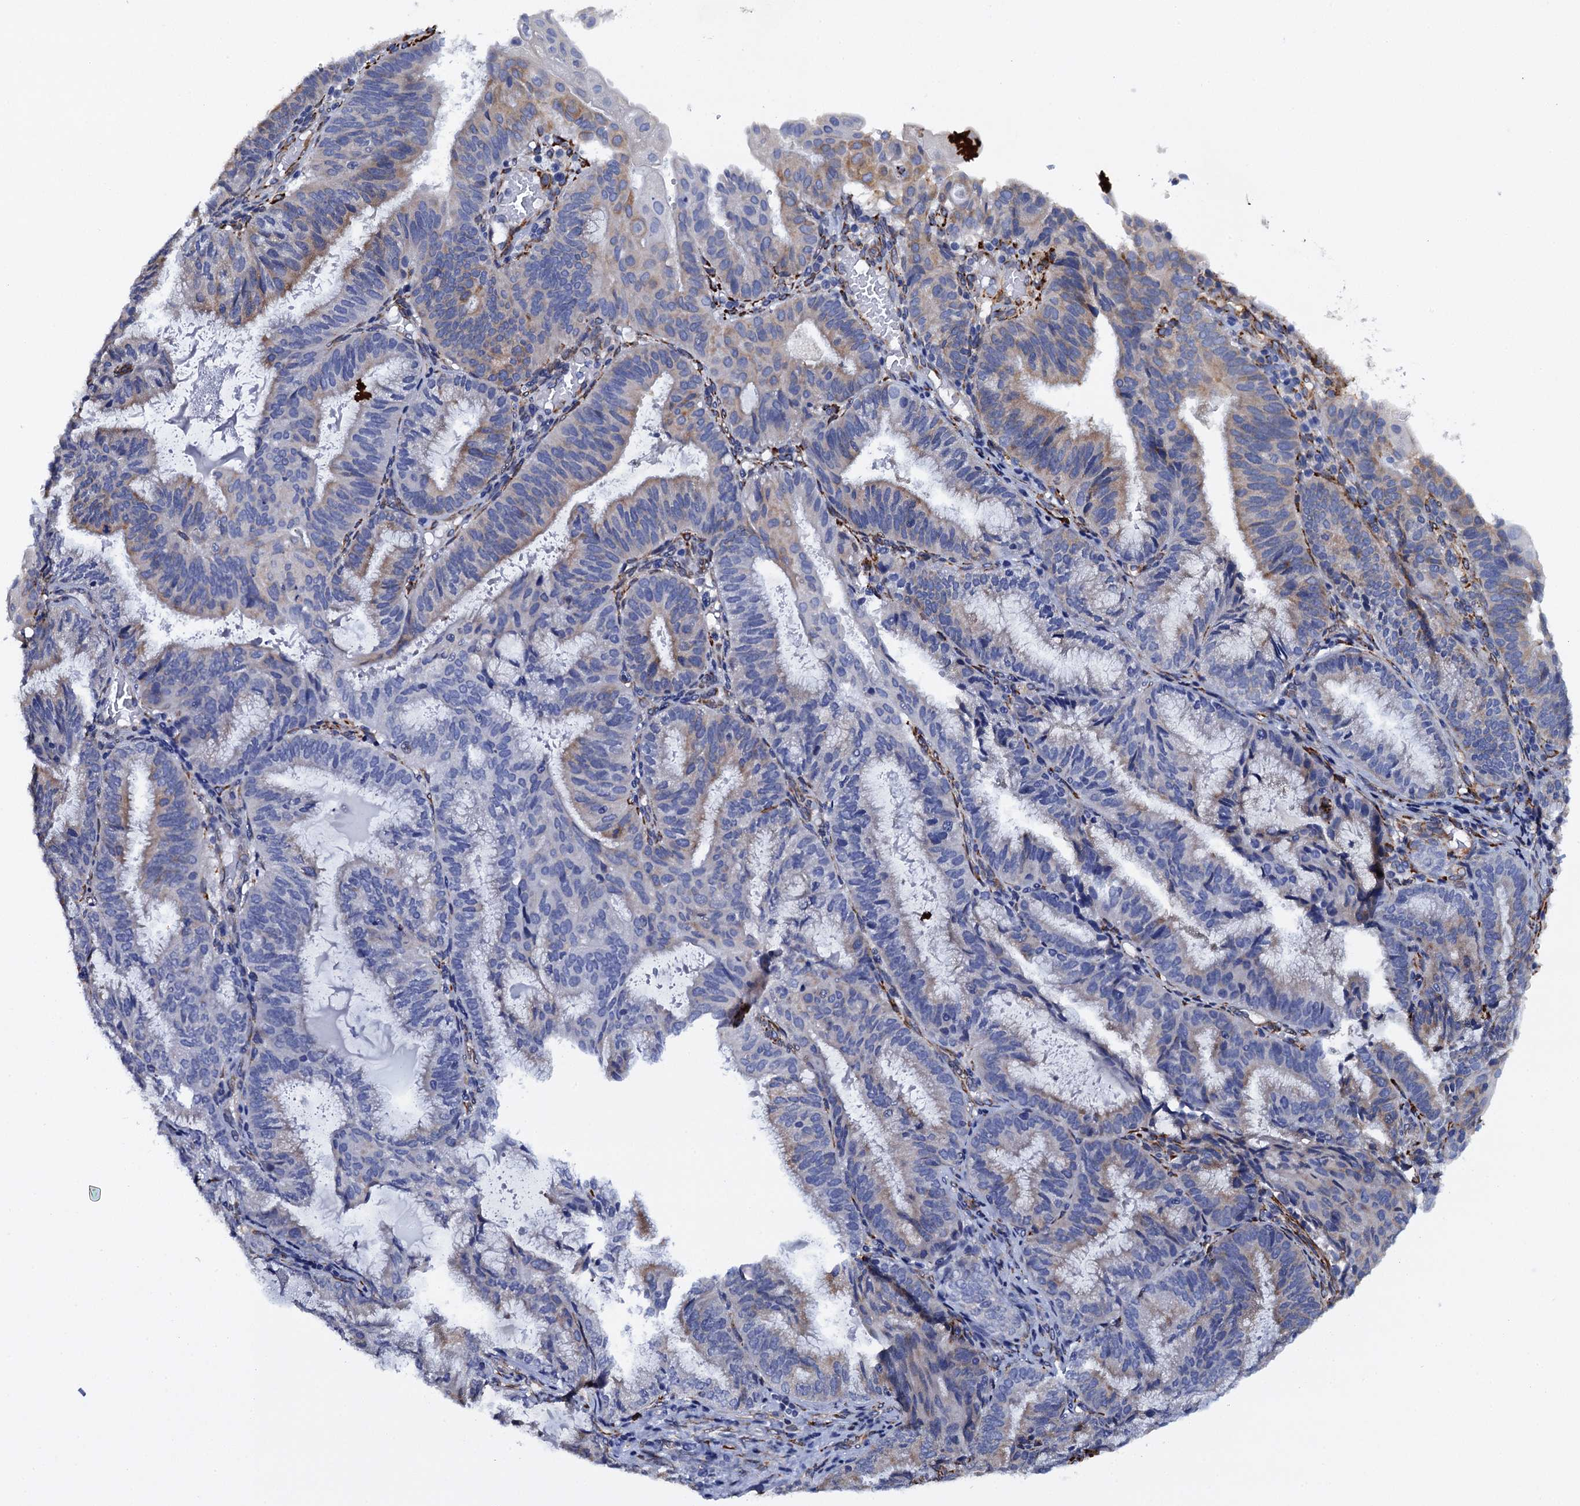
{"staining": {"intensity": "weak", "quantity": "<25%", "location": "cytoplasmic/membranous"}, "tissue": "endometrial cancer", "cell_type": "Tumor cells", "image_type": "cancer", "snomed": [{"axis": "morphology", "description": "Adenocarcinoma, NOS"}, {"axis": "topography", "description": "Endometrium"}], "caption": "An immunohistochemistry (IHC) micrograph of adenocarcinoma (endometrial) is shown. There is no staining in tumor cells of adenocarcinoma (endometrial).", "gene": "POGLUT3", "patient": {"sex": "female", "age": 49}}